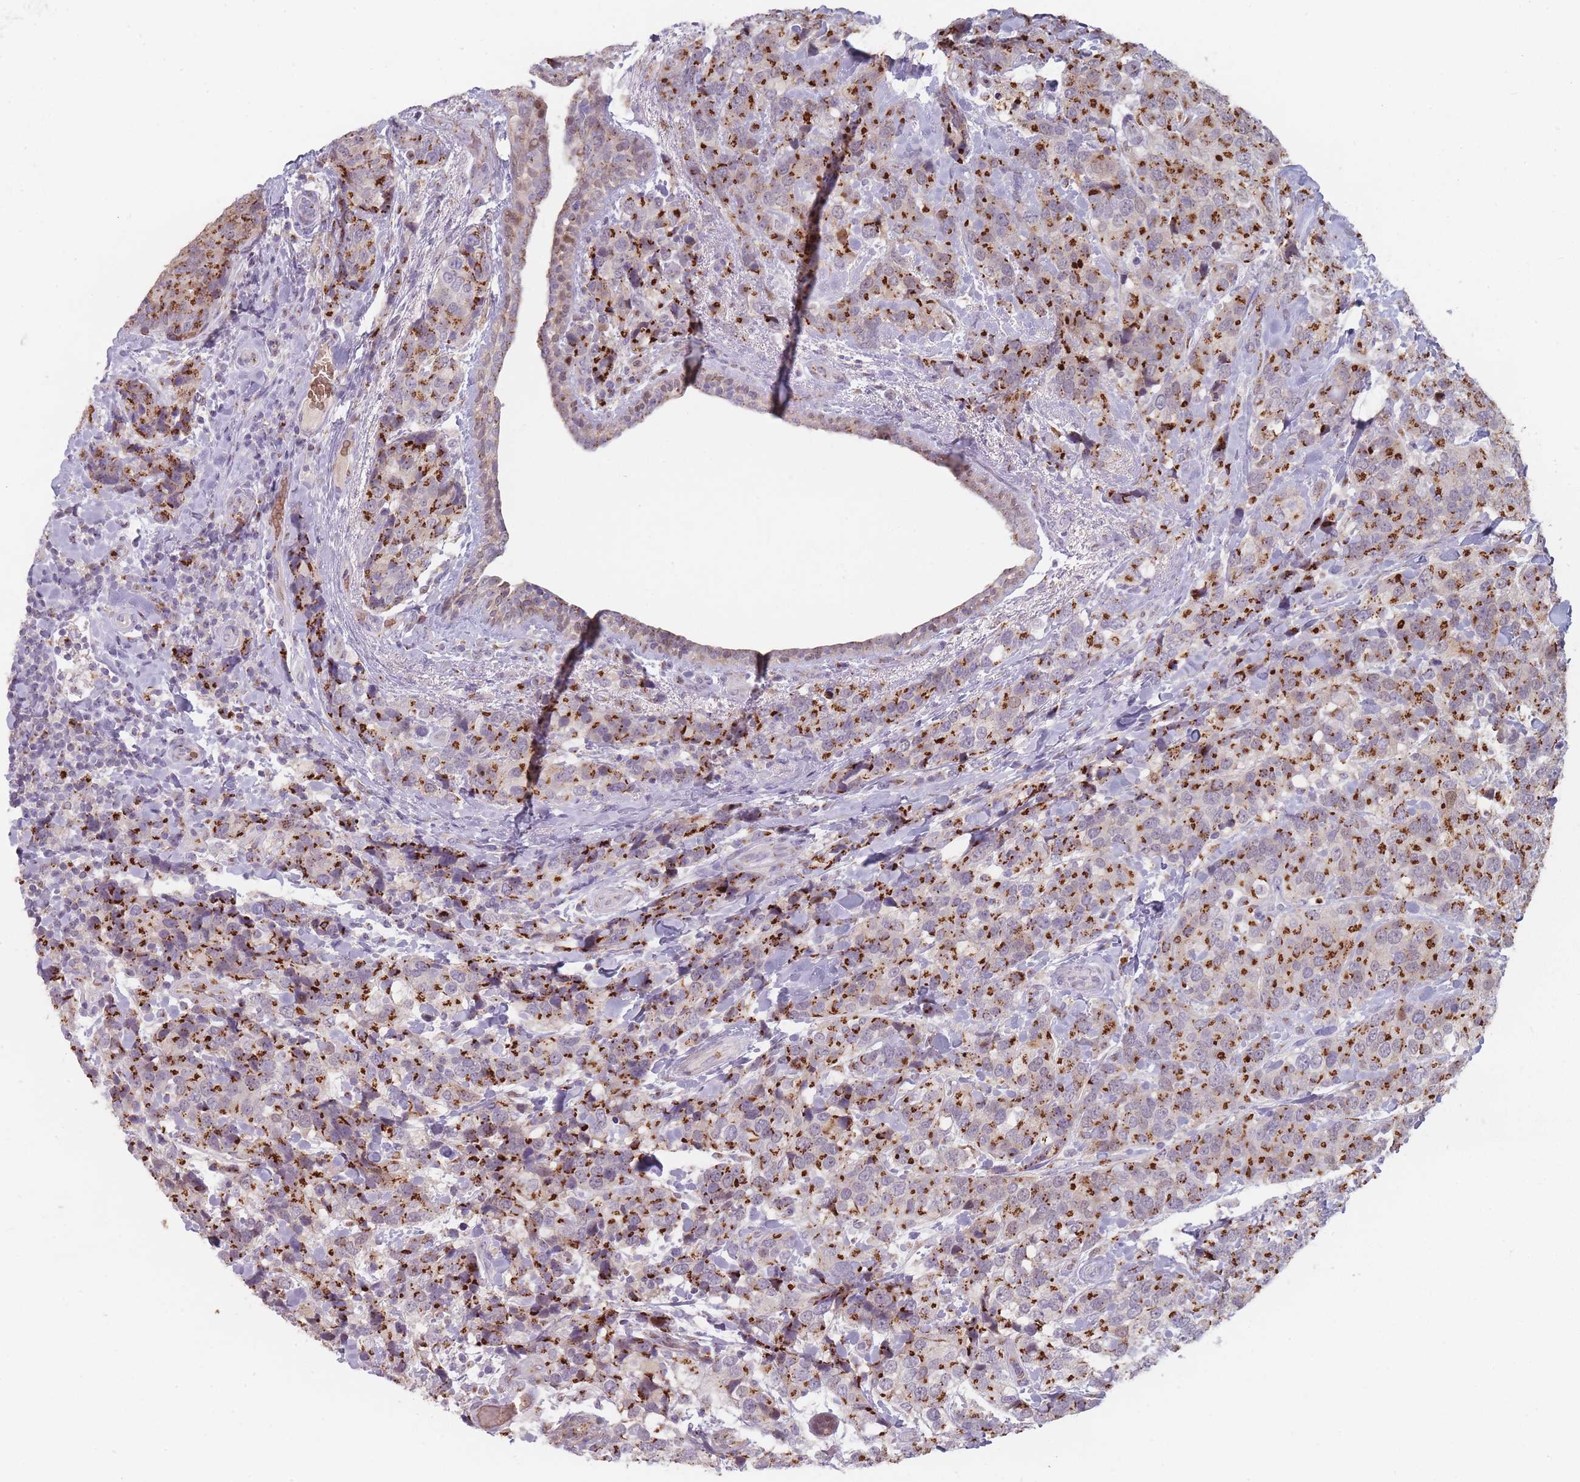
{"staining": {"intensity": "strong", "quantity": ">75%", "location": "cytoplasmic/membranous"}, "tissue": "breast cancer", "cell_type": "Tumor cells", "image_type": "cancer", "snomed": [{"axis": "morphology", "description": "Lobular carcinoma"}, {"axis": "topography", "description": "Breast"}], "caption": "A brown stain highlights strong cytoplasmic/membranous staining of a protein in human breast lobular carcinoma tumor cells. (DAB (3,3'-diaminobenzidine) = brown stain, brightfield microscopy at high magnification).", "gene": "MAN1B1", "patient": {"sex": "female", "age": 59}}